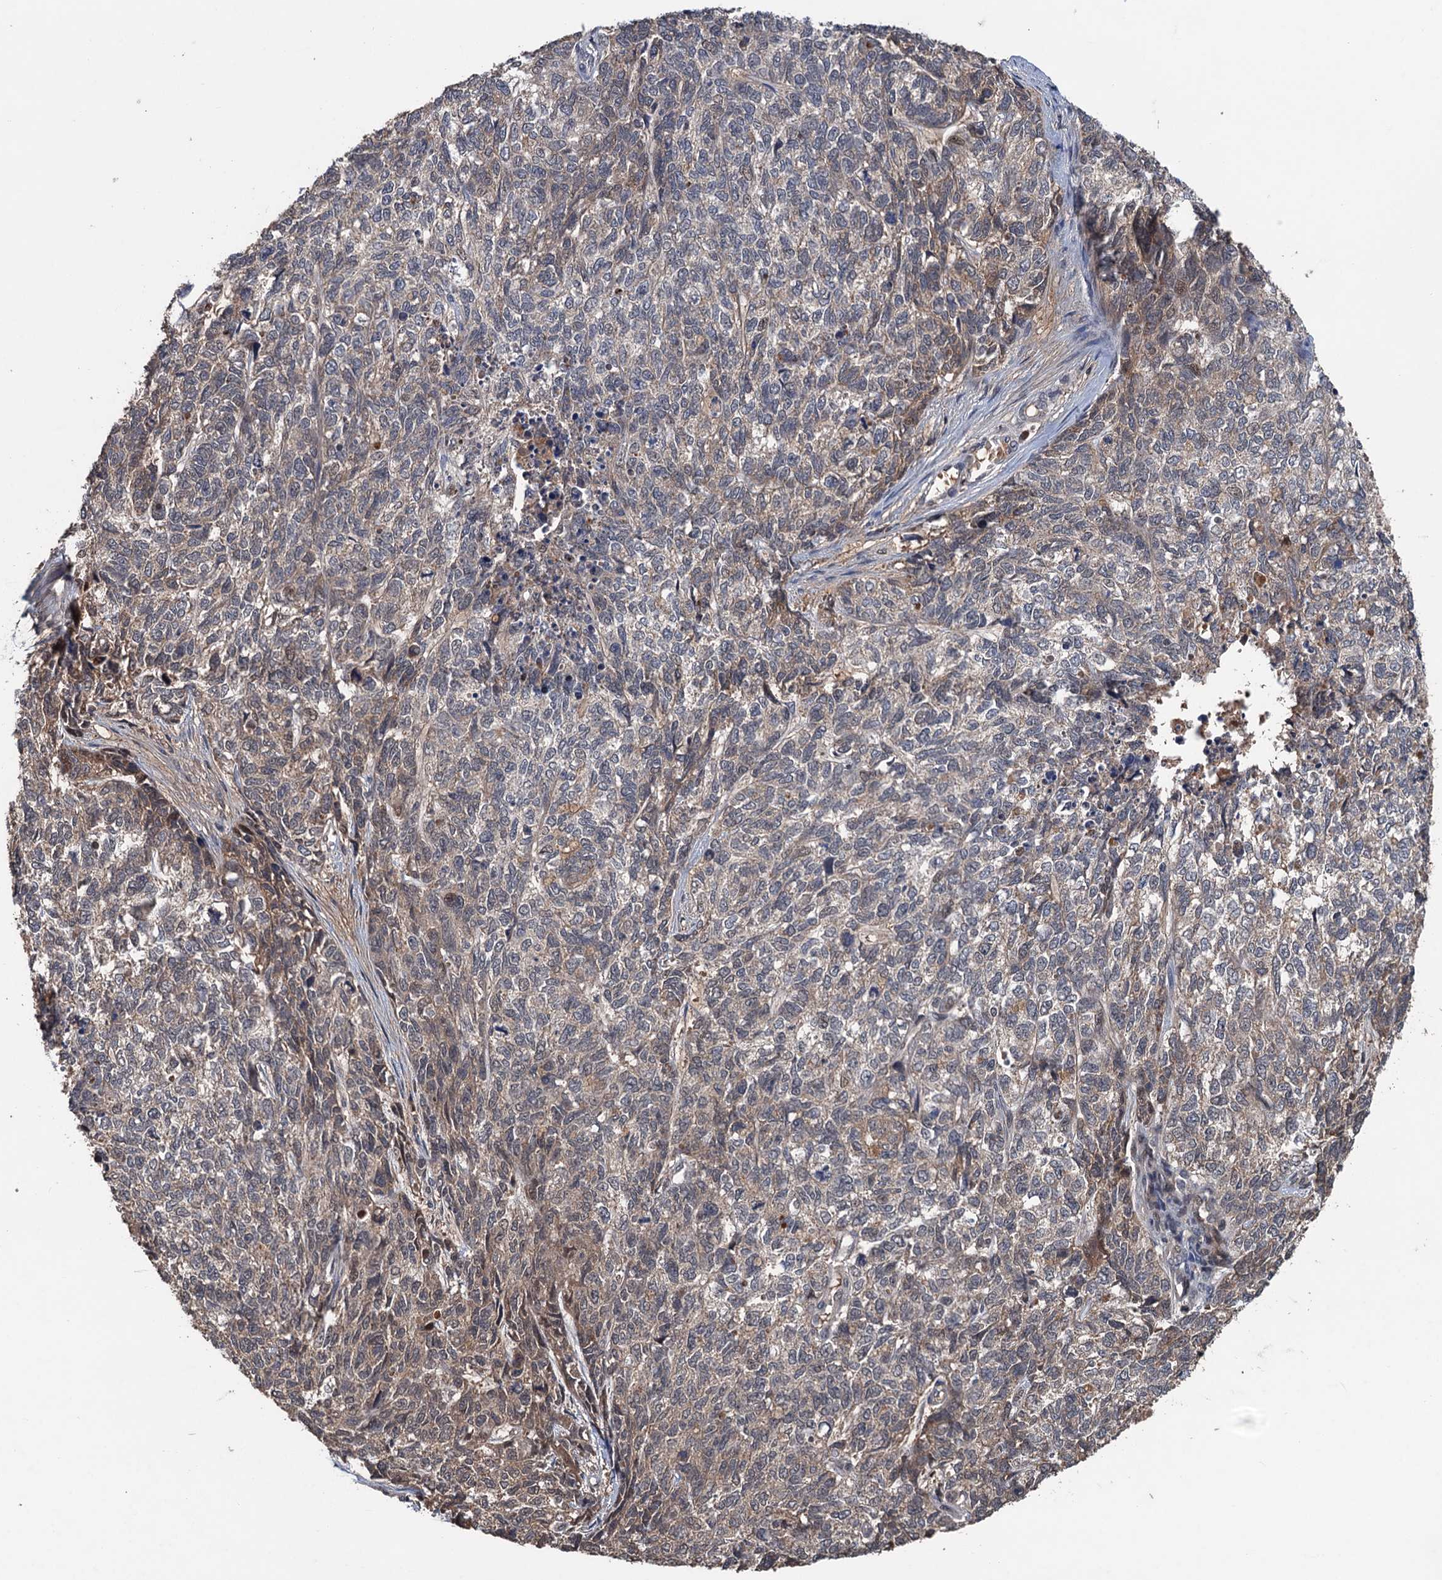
{"staining": {"intensity": "weak", "quantity": "<25%", "location": "cytoplasmic/membranous"}, "tissue": "cervical cancer", "cell_type": "Tumor cells", "image_type": "cancer", "snomed": [{"axis": "morphology", "description": "Squamous cell carcinoma, NOS"}, {"axis": "topography", "description": "Cervix"}], "caption": "This micrograph is of squamous cell carcinoma (cervical) stained with immunohistochemistry to label a protein in brown with the nuclei are counter-stained blue. There is no staining in tumor cells. The staining was performed using DAB (3,3'-diaminobenzidine) to visualize the protein expression in brown, while the nuclei were stained in blue with hematoxylin (Magnification: 20x).", "gene": "ZNF438", "patient": {"sex": "female", "age": 63}}